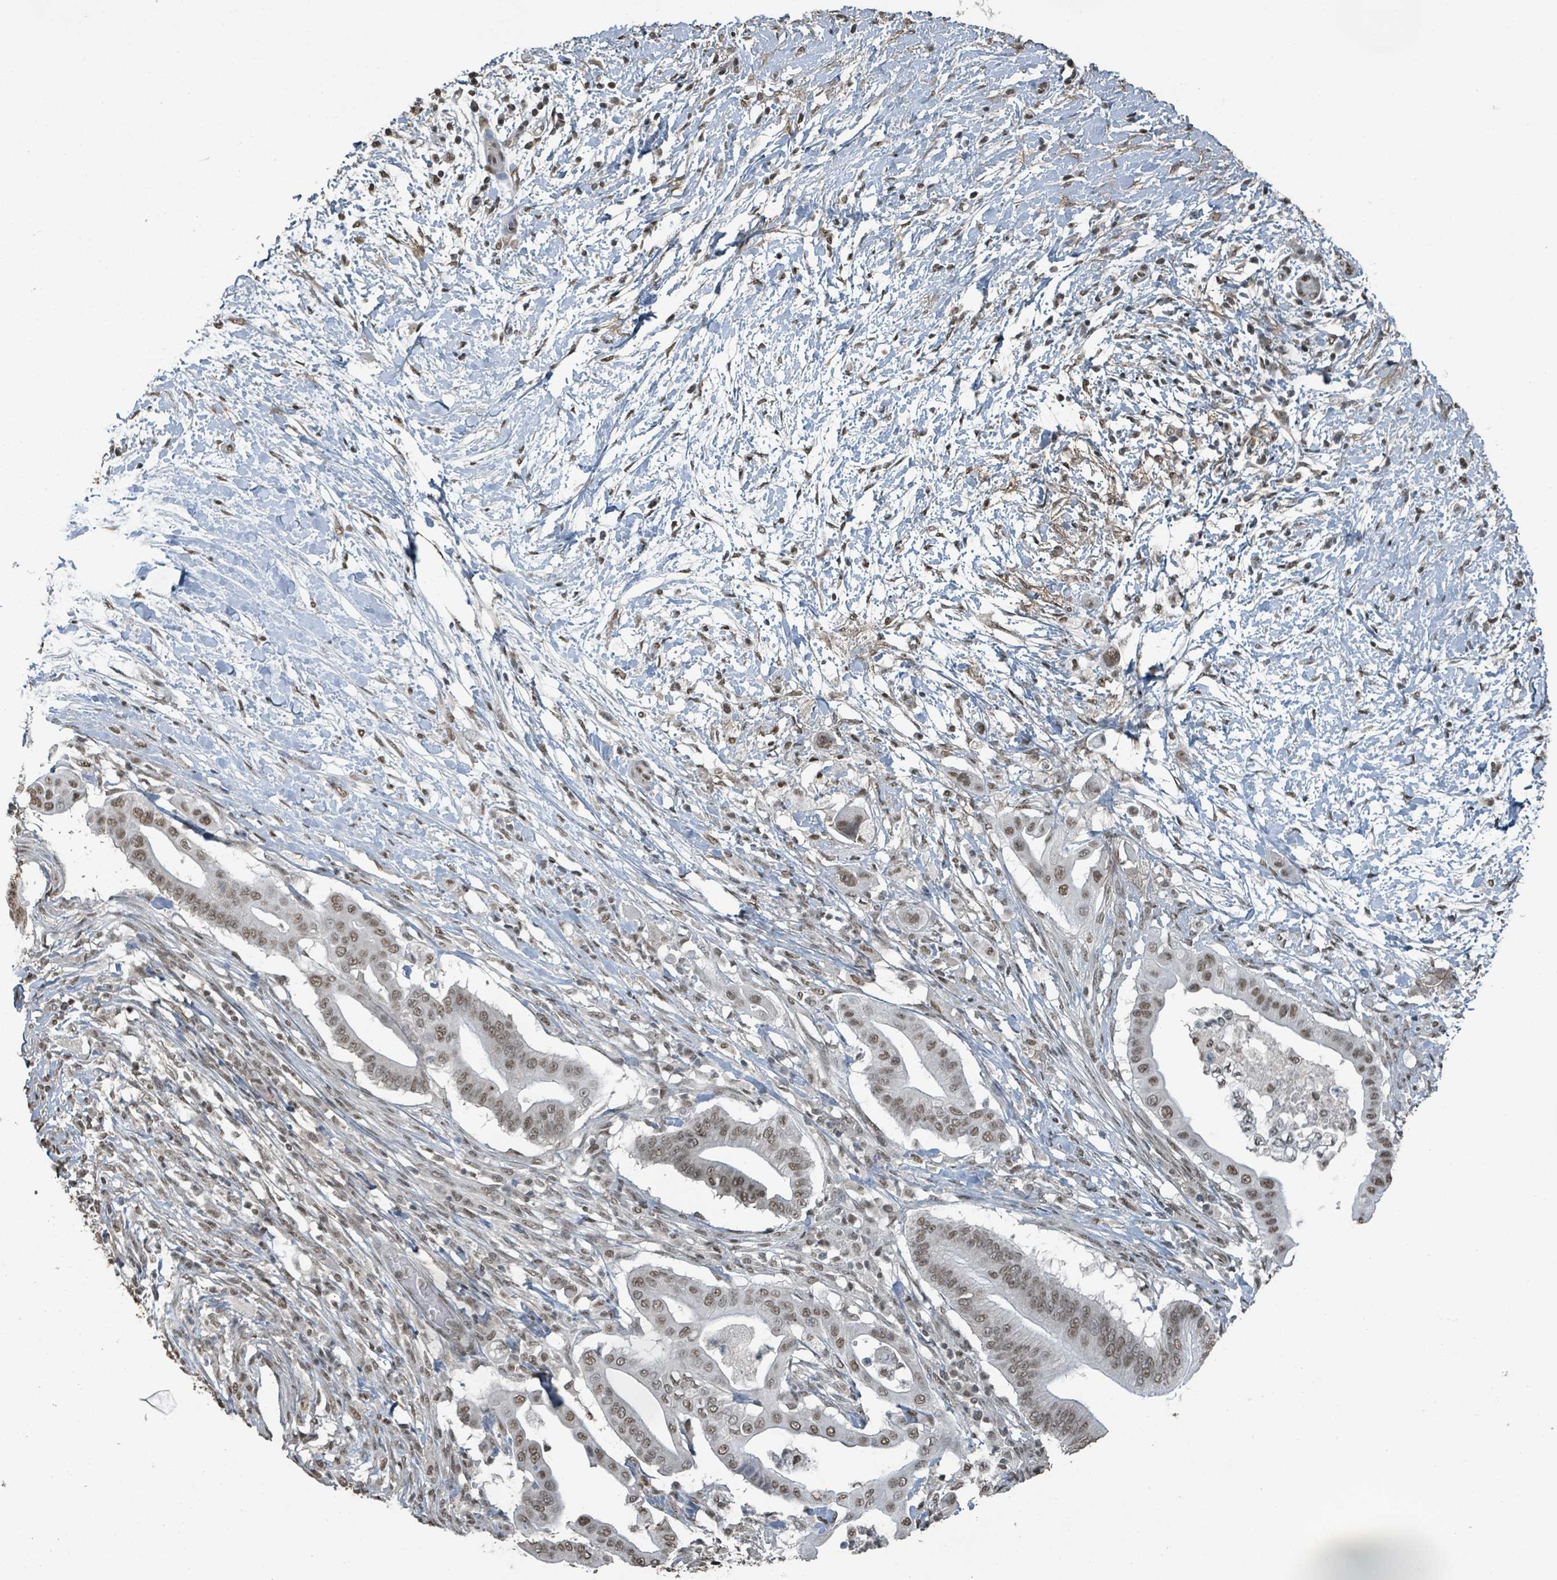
{"staining": {"intensity": "moderate", "quantity": ">75%", "location": "nuclear"}, "tissue": "pancreatic cancer", "cell_type": "Tumor cells", "image_type": "cancer", "snomed": [{"axis": "morphology", "description": "Adenocarcinoma, NOS"}, {"axis": "topography", "description": "Pancreas"}], "caption": "The photomicrograph demonstrates immunohistochemical staining of adenocarcinoma (pancreatic). There is moderate nuclear expression is seen in about >75% of tumor cells.", "gene": "PHIP", "patient": {"sex": "male", "age": 68}}